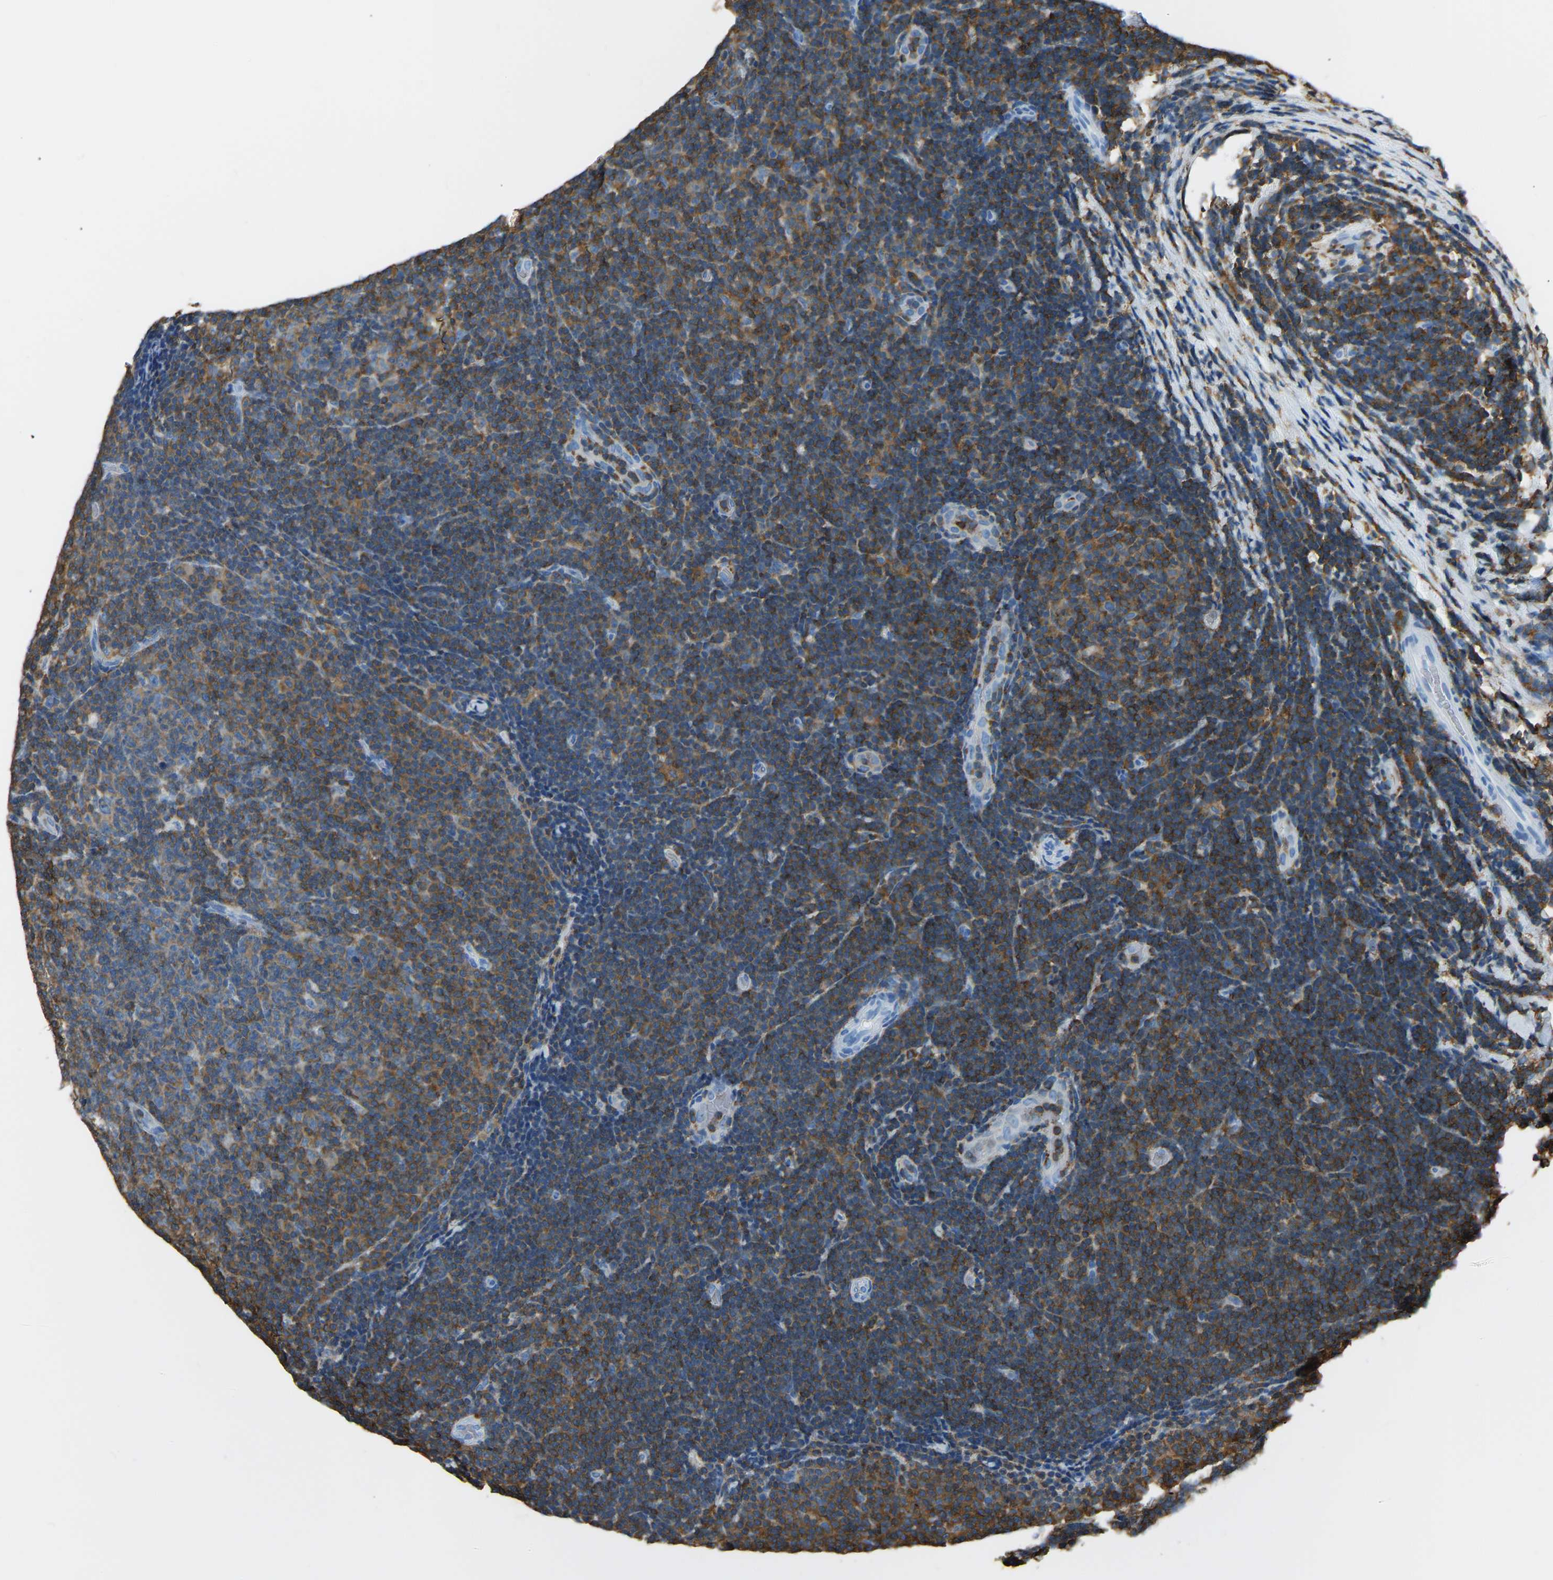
{"staining": {"intensity": "moderate", "quantity": ">75%", "location": "cytoplasmic/membranous"}, "tissue": "lymphoma", "cell_type": "Tumor cells", "image_type": "cancer", "snomed": [{"axis": "morphology", "description": "Malignant lymphoma, non-Hodgkin's type, Low grade"}, {"axis": "topography", "description": "Lymph node"}], "caption": "A brown stain highlights moderate cytoplasmic/membranous expression of a protein in lymphoma tumor cells.", "gene": "ARHGAP45", "patient": {"sex": "male", "age": 83}}